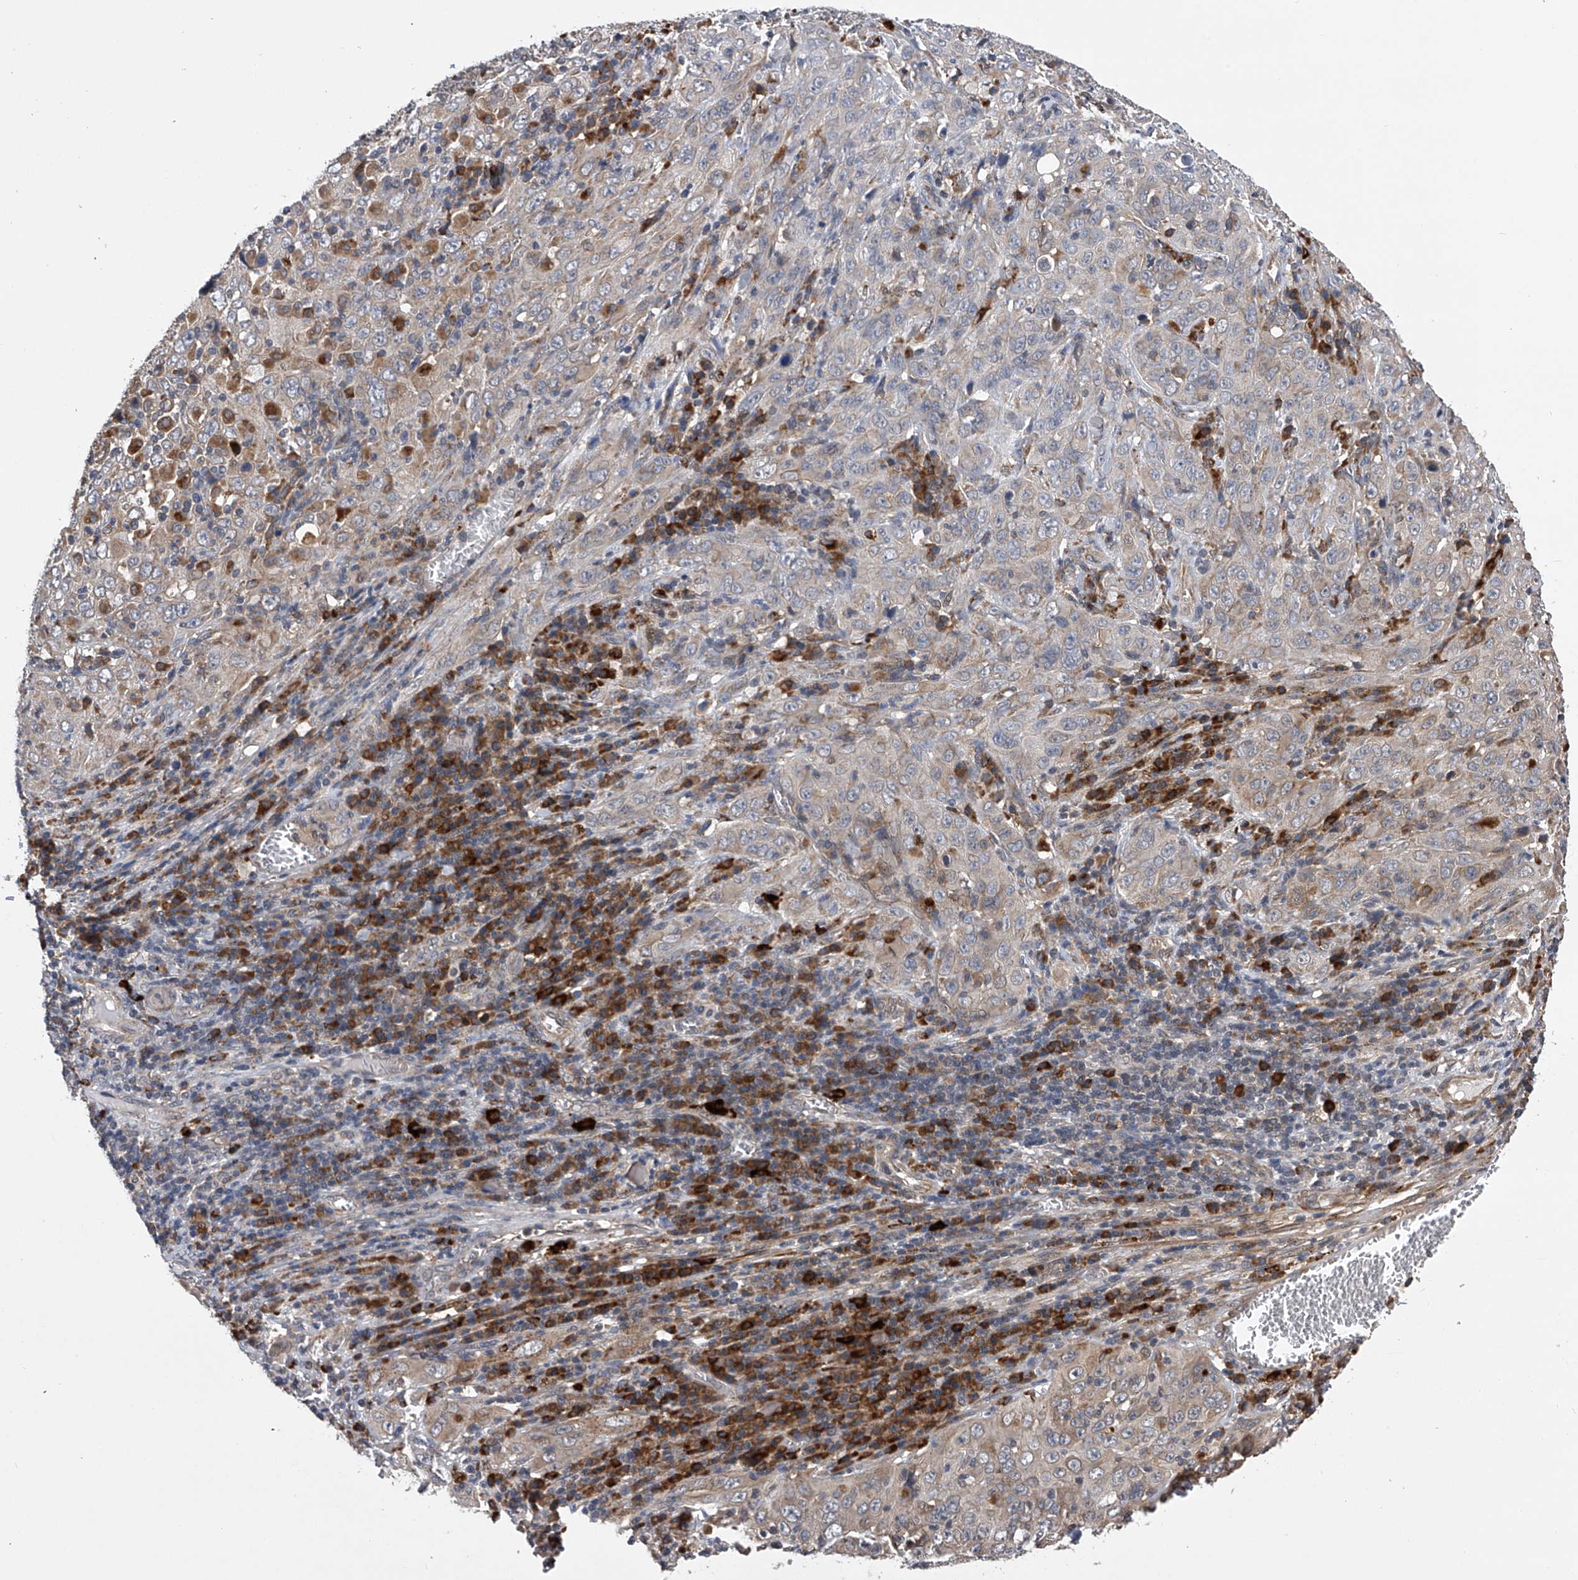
{"staining": {"intensity": "weak", "quantity": "<25%", "location": "cytoplasmic/membranous"}, "tissue": "cervical cancer", "cell_type": "Tumor cells", "image_type": "cancer", "snomed": [{"axis": "morphology", "description": "Squamous cell carcinoma, NOS"}, {"axis": "topography", "description": "Cervix"}], "caption": "Immunohistochemistry (IHC) photomicrograph of human squamous cell carcinoma (cervical) stained for a protein (brown), which reveals no expression in tumor cells. The staining is performed using DAB (3,3'-diaminobenzidine) brown chromogen with nuclei counter-stained in using hematoxylin.", "gene": "SPOCK1", "patient": {"sex": "female", "age": 46}}